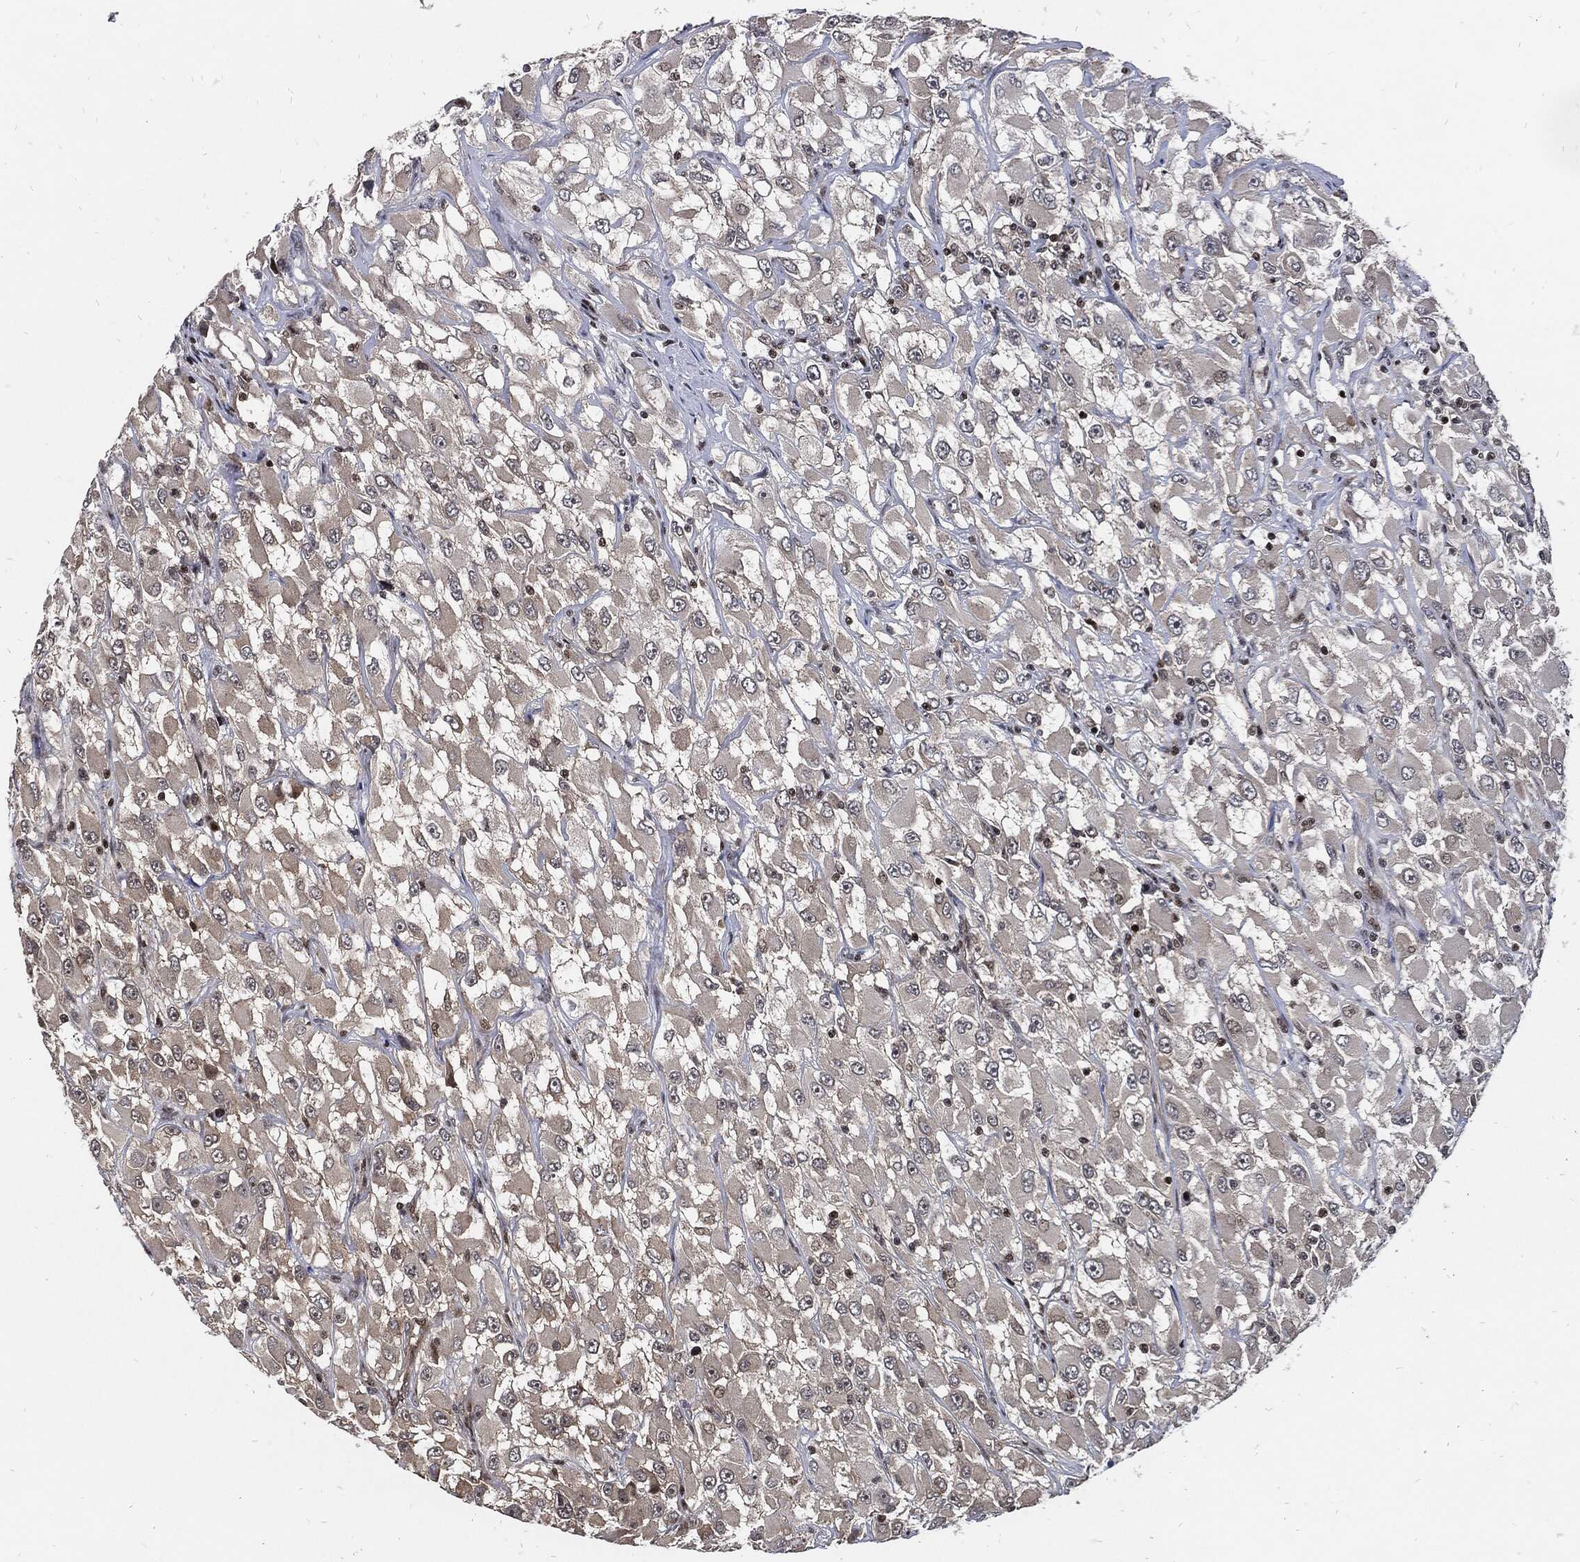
{"staining": {"intensity": "negative", "quantity": "none", "location": "none"}, "tissue": "renal cancer", "cell_type": "Tumor cells", "image_type": "cancer", "snomed": [{"axis": "morphology", "description": "Adenocarcinoma, NOS"}, {"axis": "topography", "description": "Kidney"}], "caption": "A high-resolution photomicrograph shows IHC staining of adenocarcinoma (renal), which exhibits no significant positivity in tumor cells.", "gene": "ZNF775", "patient": {"sex": "female", "age": 52}}